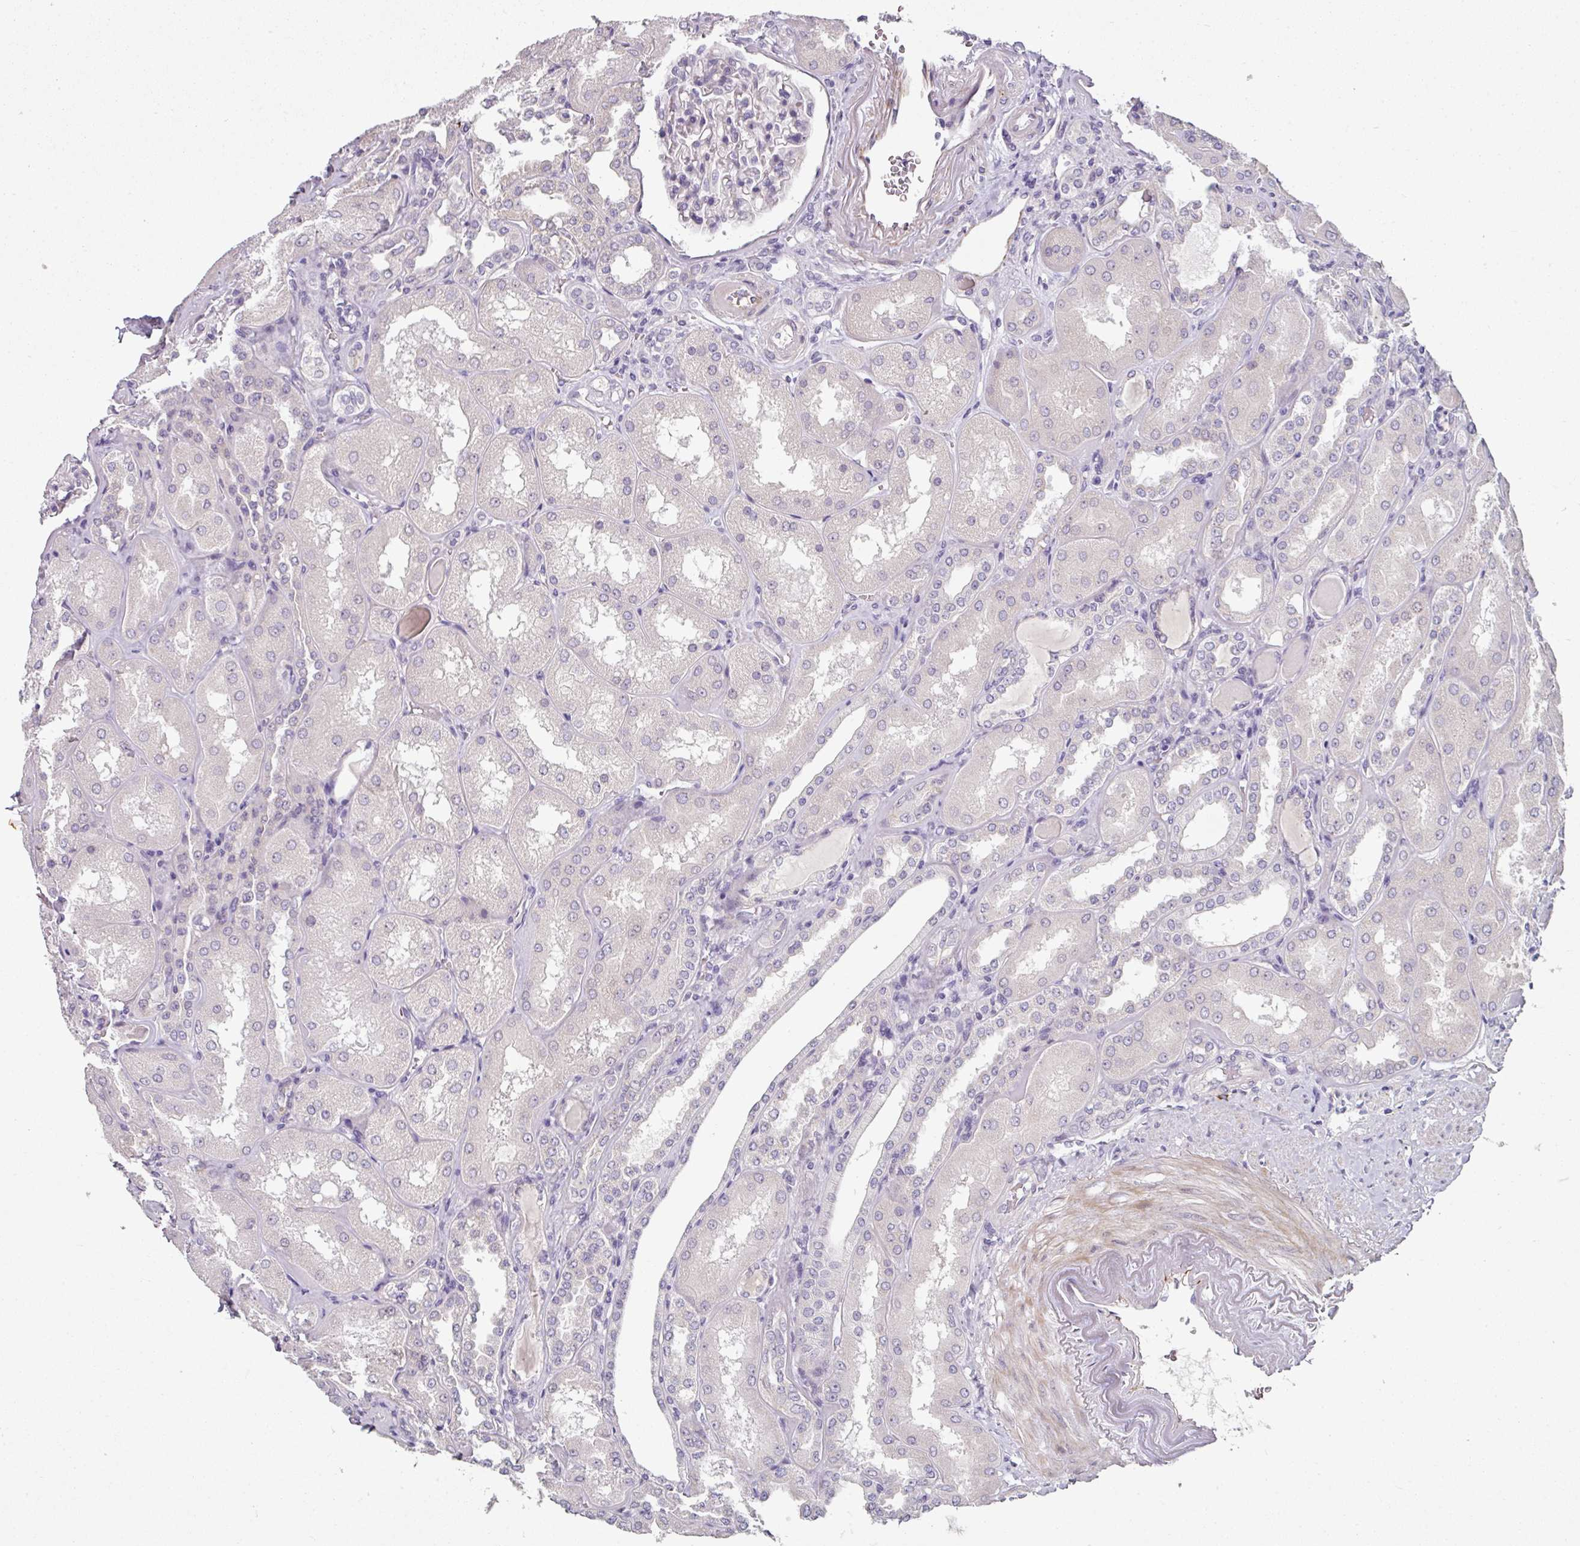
{"staining": {"intensity": "negative", "quantity": "none", "location": "none"}, "tissue": "kidney", "cell_type": "Cells in glomeruli", "image_type": "normal", "snomed": [{"axis": "morphology", "description": "Normal tissue, NOS"}, {"axis": "topography", "description": "Kidney"}], "caption": "This is a image of IHC staining of normal kidney, which shows no expression in cells in glomeruli.", "gene": "FHAD1", "patient": {"sex": "male", "age": 61}}